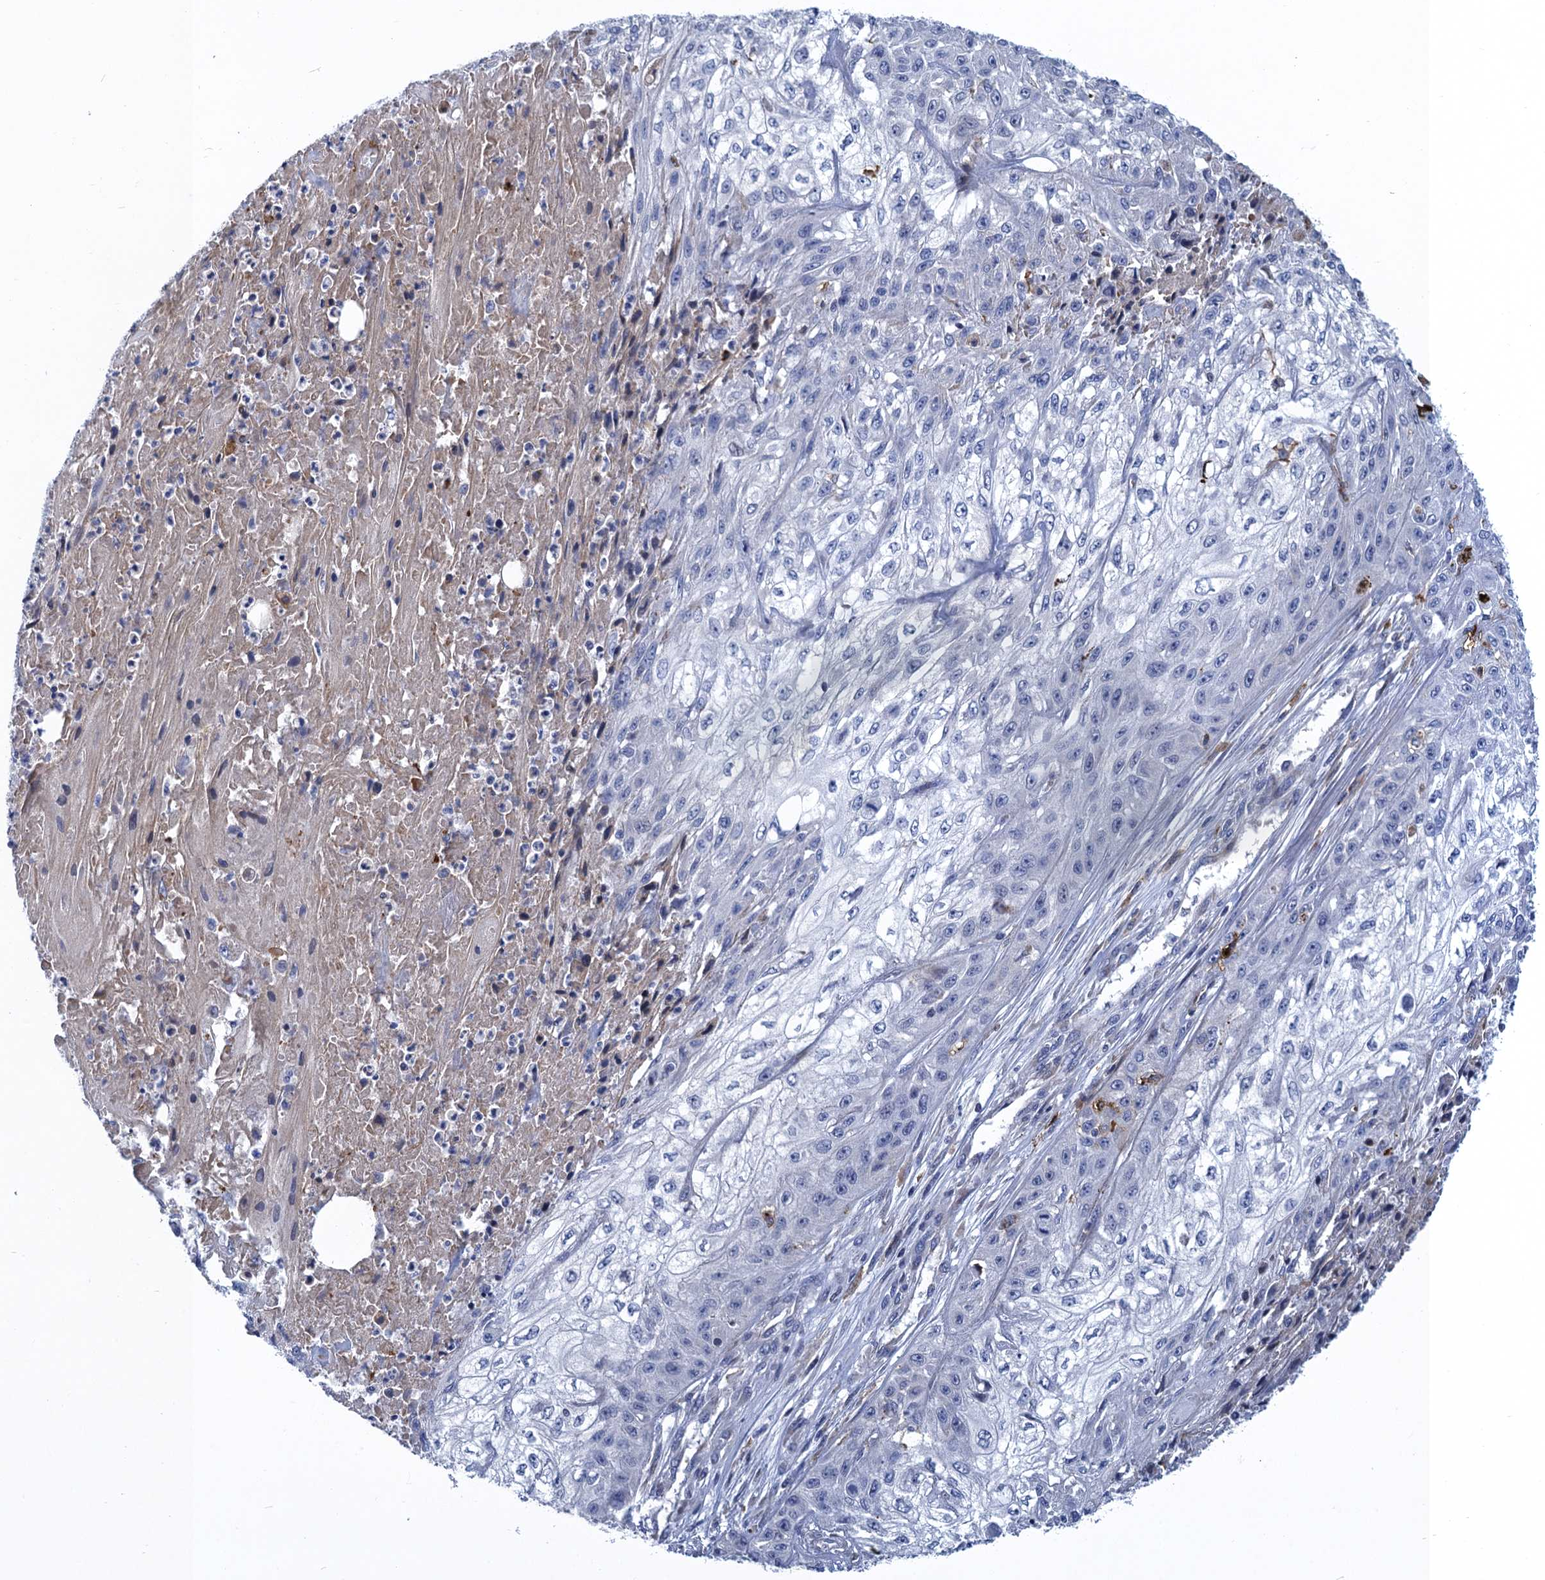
{"staining": {"intensity": "negative", "quantity": "none", "location": "none"}, "tissue": "skin cancer", "cell_type": "Tumor cells", "image_type": "cancer", "snomed": [{"axis": "morphology", "description": "Squamous cell carcinoma, NOS"}, {"axis": "morphology", "description": "Squamous cell carcinoma, metastatic, NOS"}, {"axis": "topography", "description": "Skin"}, {"axis": "topography", "description": "Lymph node"}], "caption": "DAB (3,3'-diaminobenzidine) immunohistochemical staining of human squamous cell carcinoma (skin) exhibits no significant expression in tumor cells.", "gene": "DNHD1", "patient": {"sex": "male", "age": 75}}